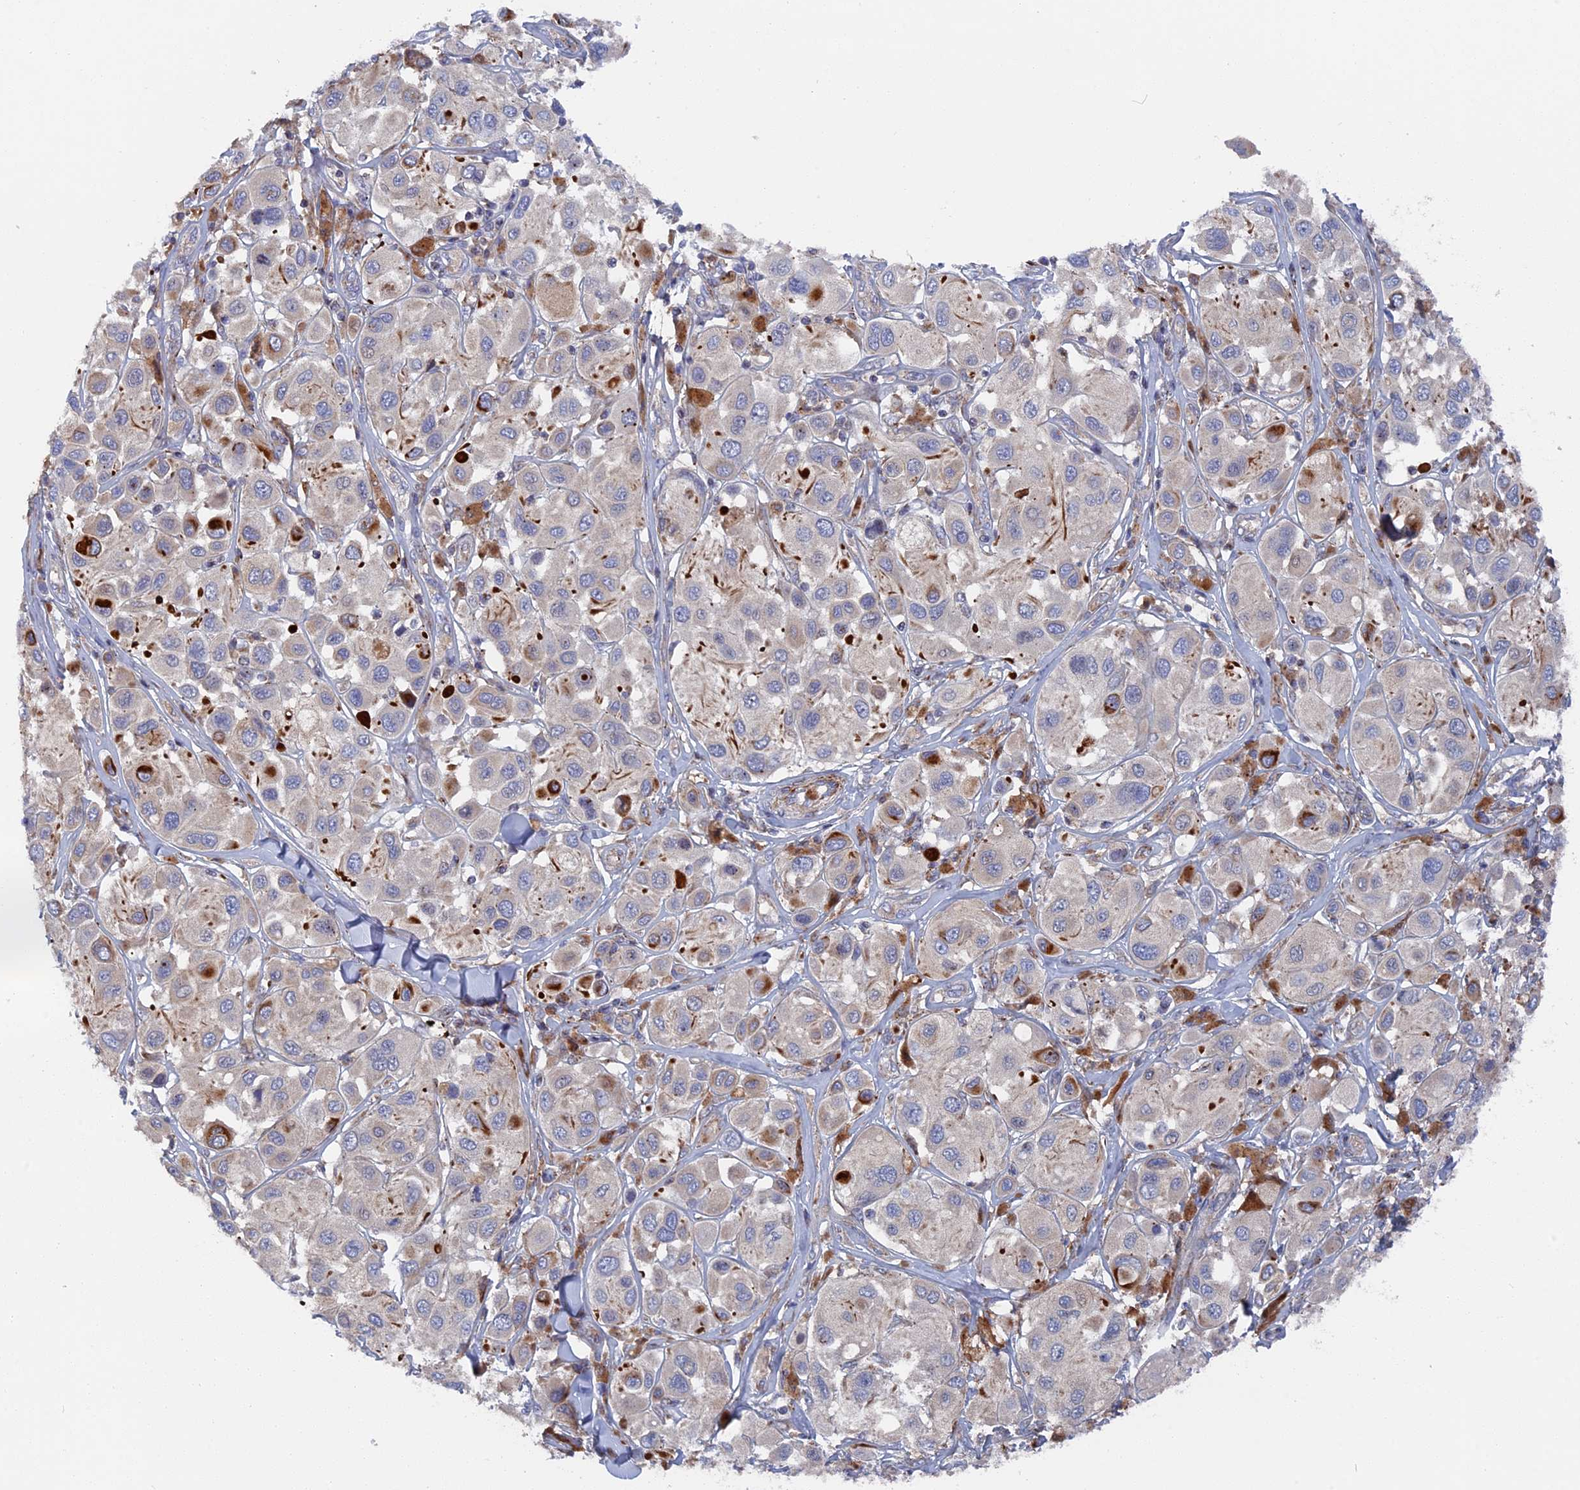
{"staining": {"intensity": "strong", "quantity": "<25%", "location": "cytoplasmic/membranous"}, "tissue": "melanoma", "cell_type": "Tumor cells", "image_type": "cancer", "snomed": [{"axis": "morphology", "description": "Malignant melanoma, Metastatic site"}, {"axis": "topography", "description": "Skin"}], "caption": "The photomicrograph exhibits immunohistochemical staining of melanoma. There is strong cytoplasmic/membranous staining is present in approximately <25% of tumor cells.", "gene": "SMG9", "patient": {"sex": "male", "age": 41}}